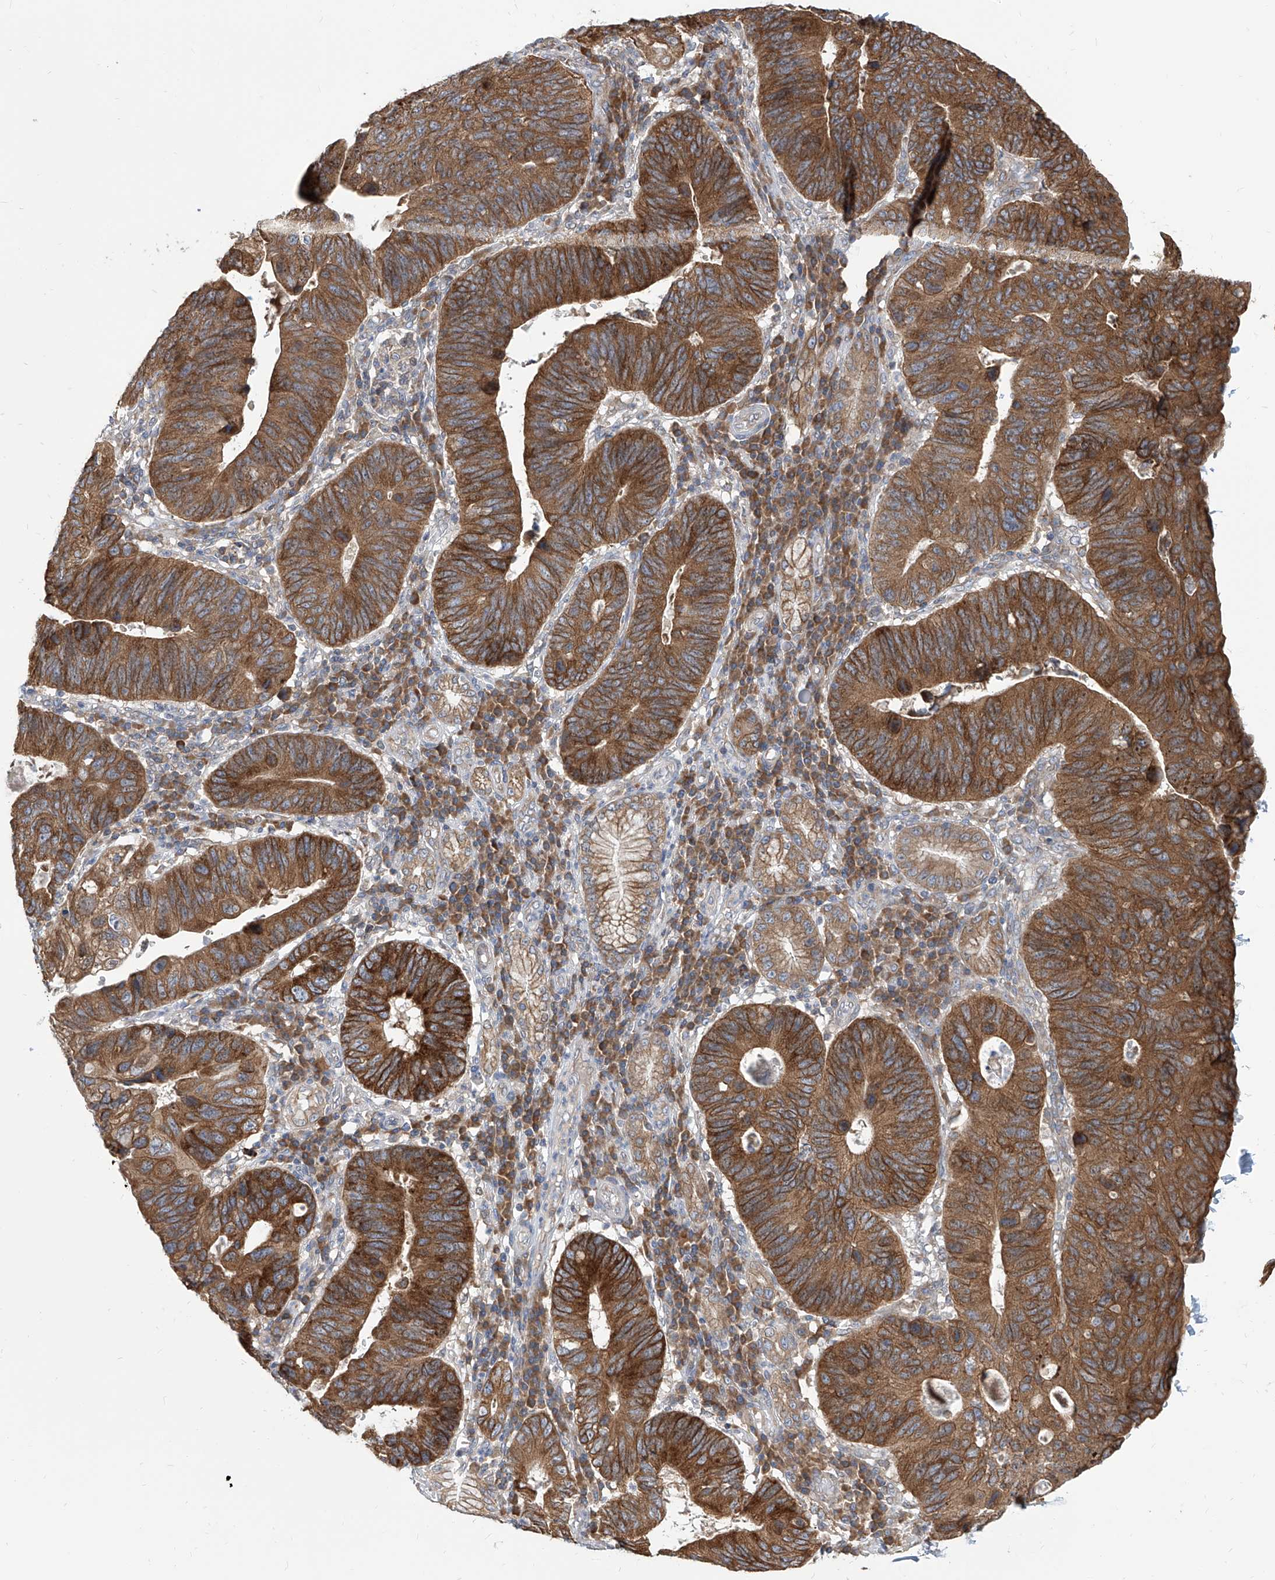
{"staining": {"intensity": "strong", "quantity": ">75%", "location": "cytoplasmic/membranous"}, "tissue": "stomach cancer", "cell_type": "Tumor cells", "image_type": "cancer", "snomed": [{"axis": "morphology", "description": "Adenocarcinoma, NOS"}, {"axis": "topography", "description": "Stomach"}], "caption": "Immunohistochemistry micrograph of neoplastic tissue: stomach adenocarcinoma stained using IHC reveals high levels of strong protein expression localized specifically in the cytoplasmic/membranous of tumor cells, appearing as a cytoplasmic/membranous brown color.", "gene": "FAM83B", "patient": {"sex": "male", "age": 59}}